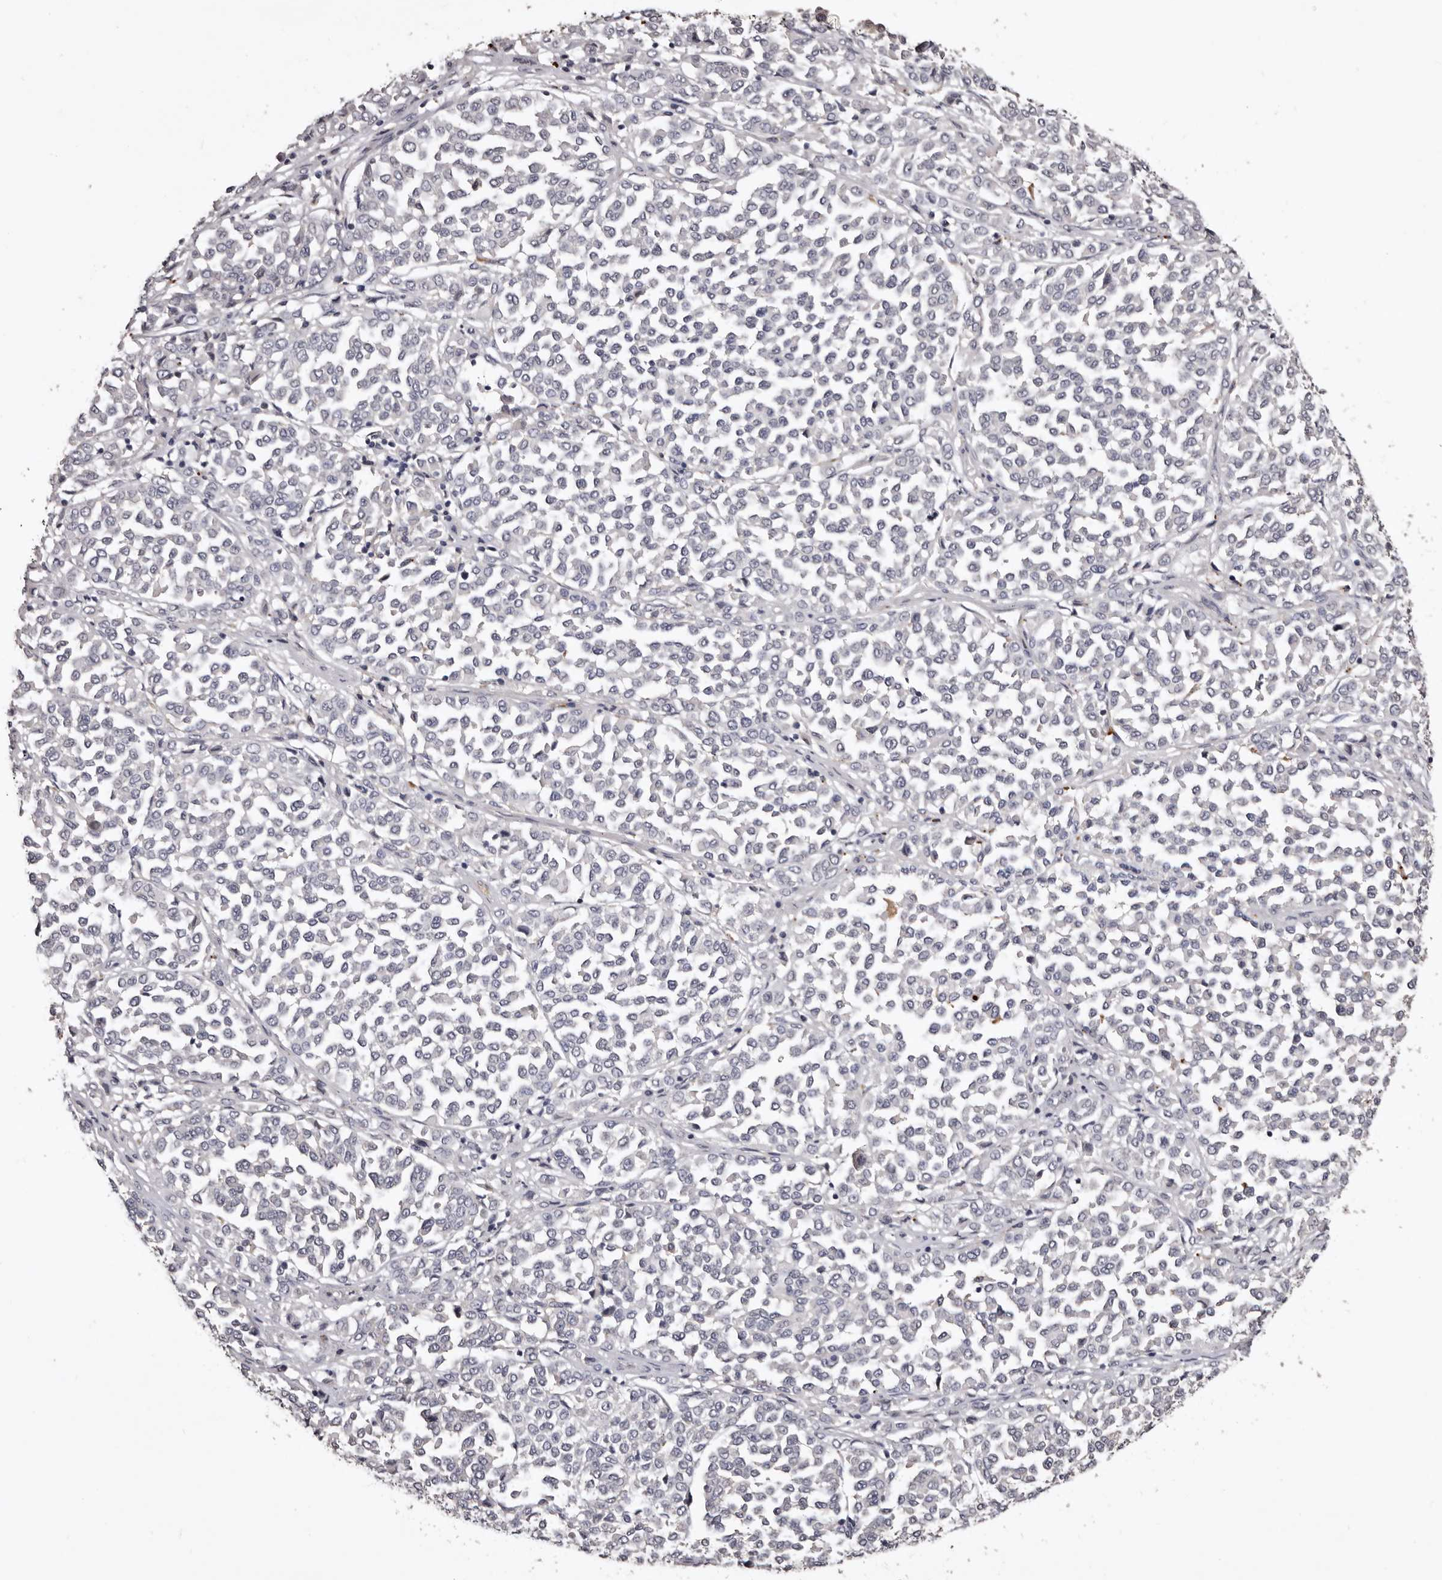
{"staining": {"intensity": "negative", "quantity": "none", "location": "none"}, "tissue": "melanoma", "cell_type": "Tumor cells", "image_type": "cancer", "snomed": [{"axis": "morphology", "description": "Malignant melanoma, Metastatic site"}, {"axis": "topography", "description": "Pancreas"}], "caption": "Histopathology image shows no significant protein staining in tumor cells of malignant melanoma (metastatic site). (Immunohistochemistry, brightfield microscopy, high magnification).", "gene": "SLC10A4", "patient": {"sex": "female", "age": 30}}